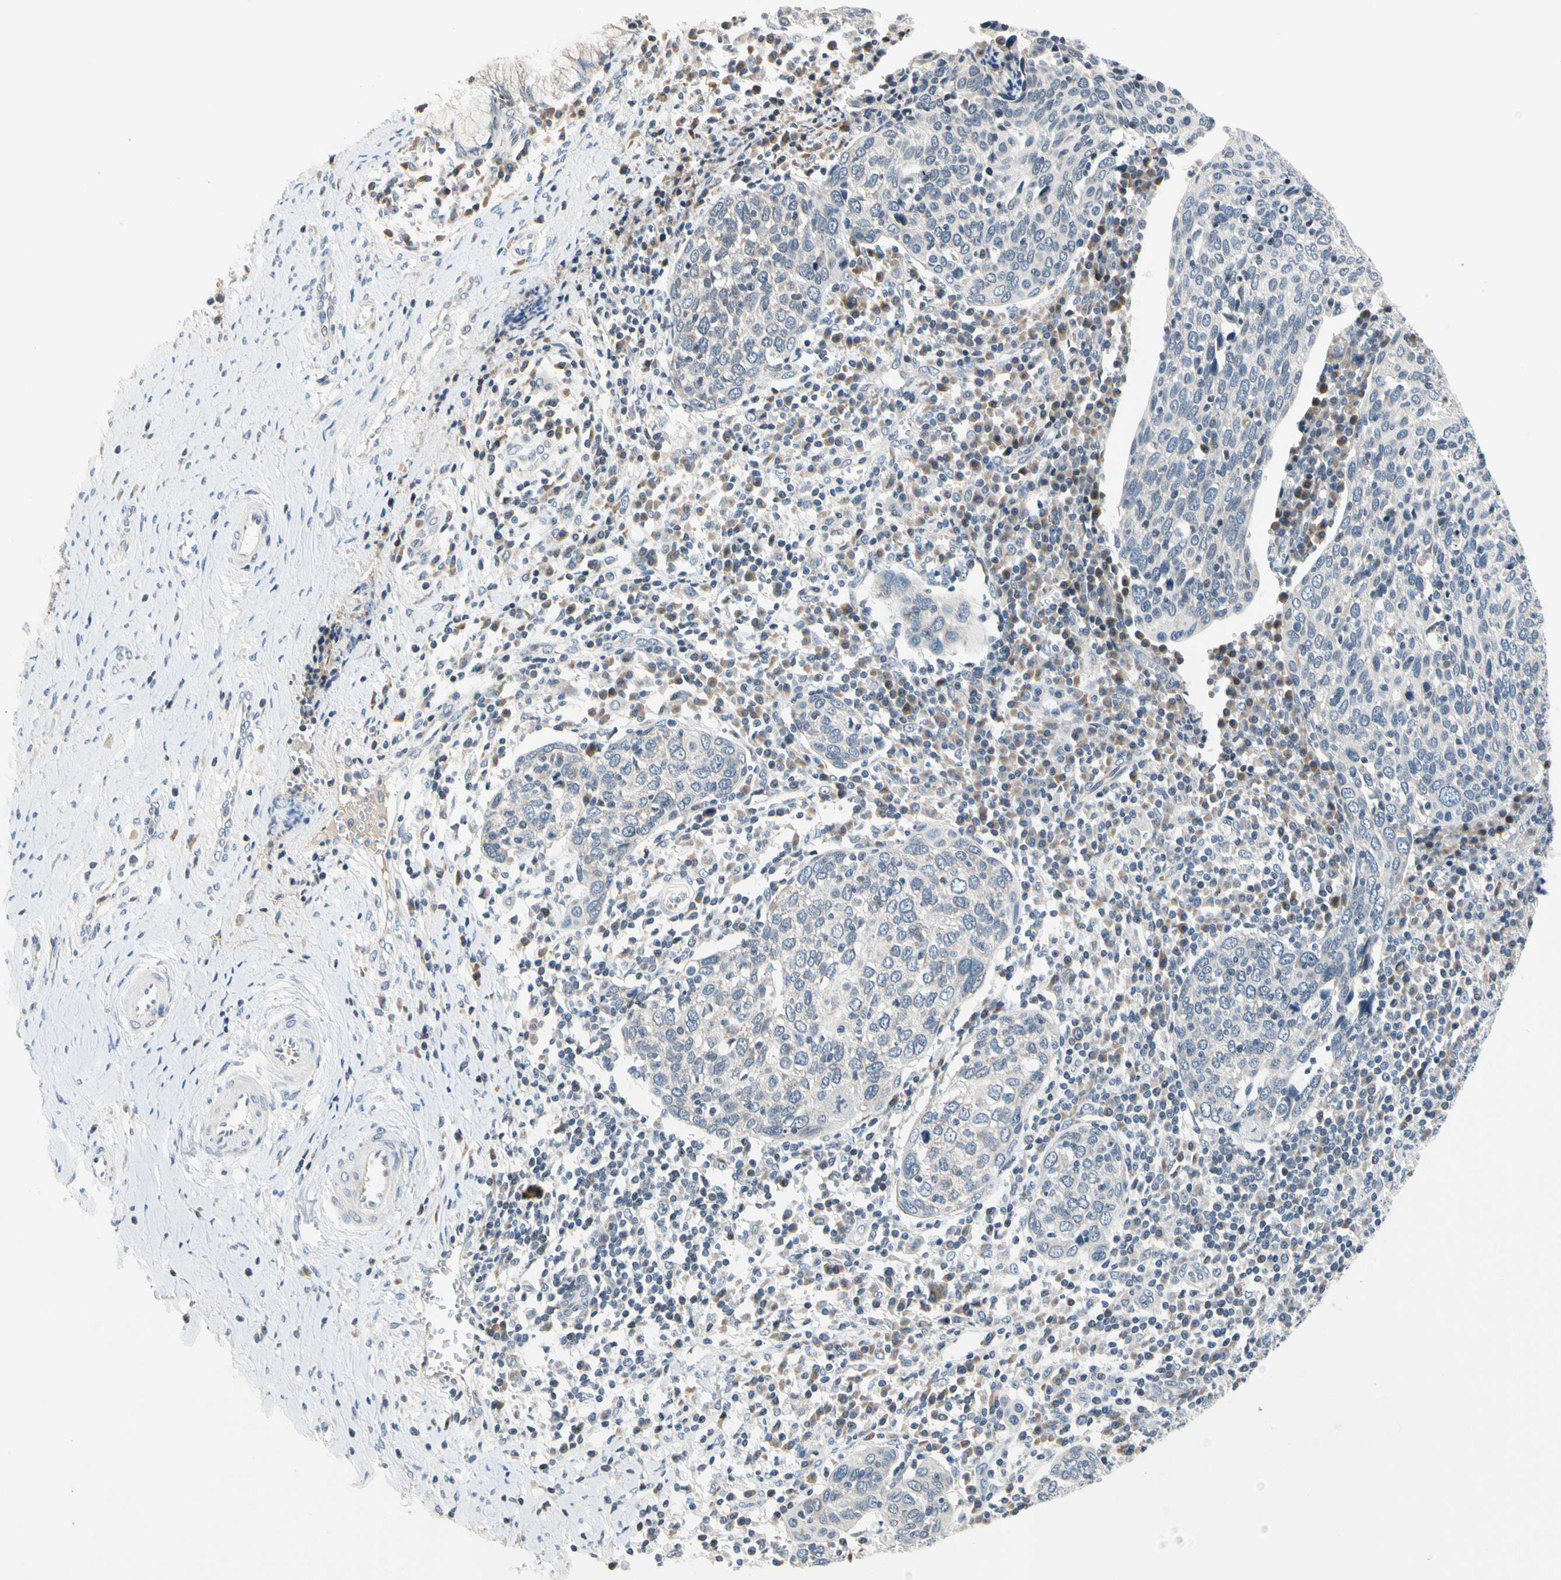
{"staining": {"intensity": "negative", "quantity": "none", "location": "none"}, "tissue": "cervical cancer", "cell_type": "Tumor cells", "image_type": "cancer", "snomed": [{"axis": "morphology", "description": "Squamous cell carcinoma, NOS"}, {"axis": "topography", "description": "Cervix"}], "caption": "Image shows no protein expression in tumor cells of cervical cancer tissue.", "gene": "SOX30", "patient": {"sex": "female", "age": 40}}